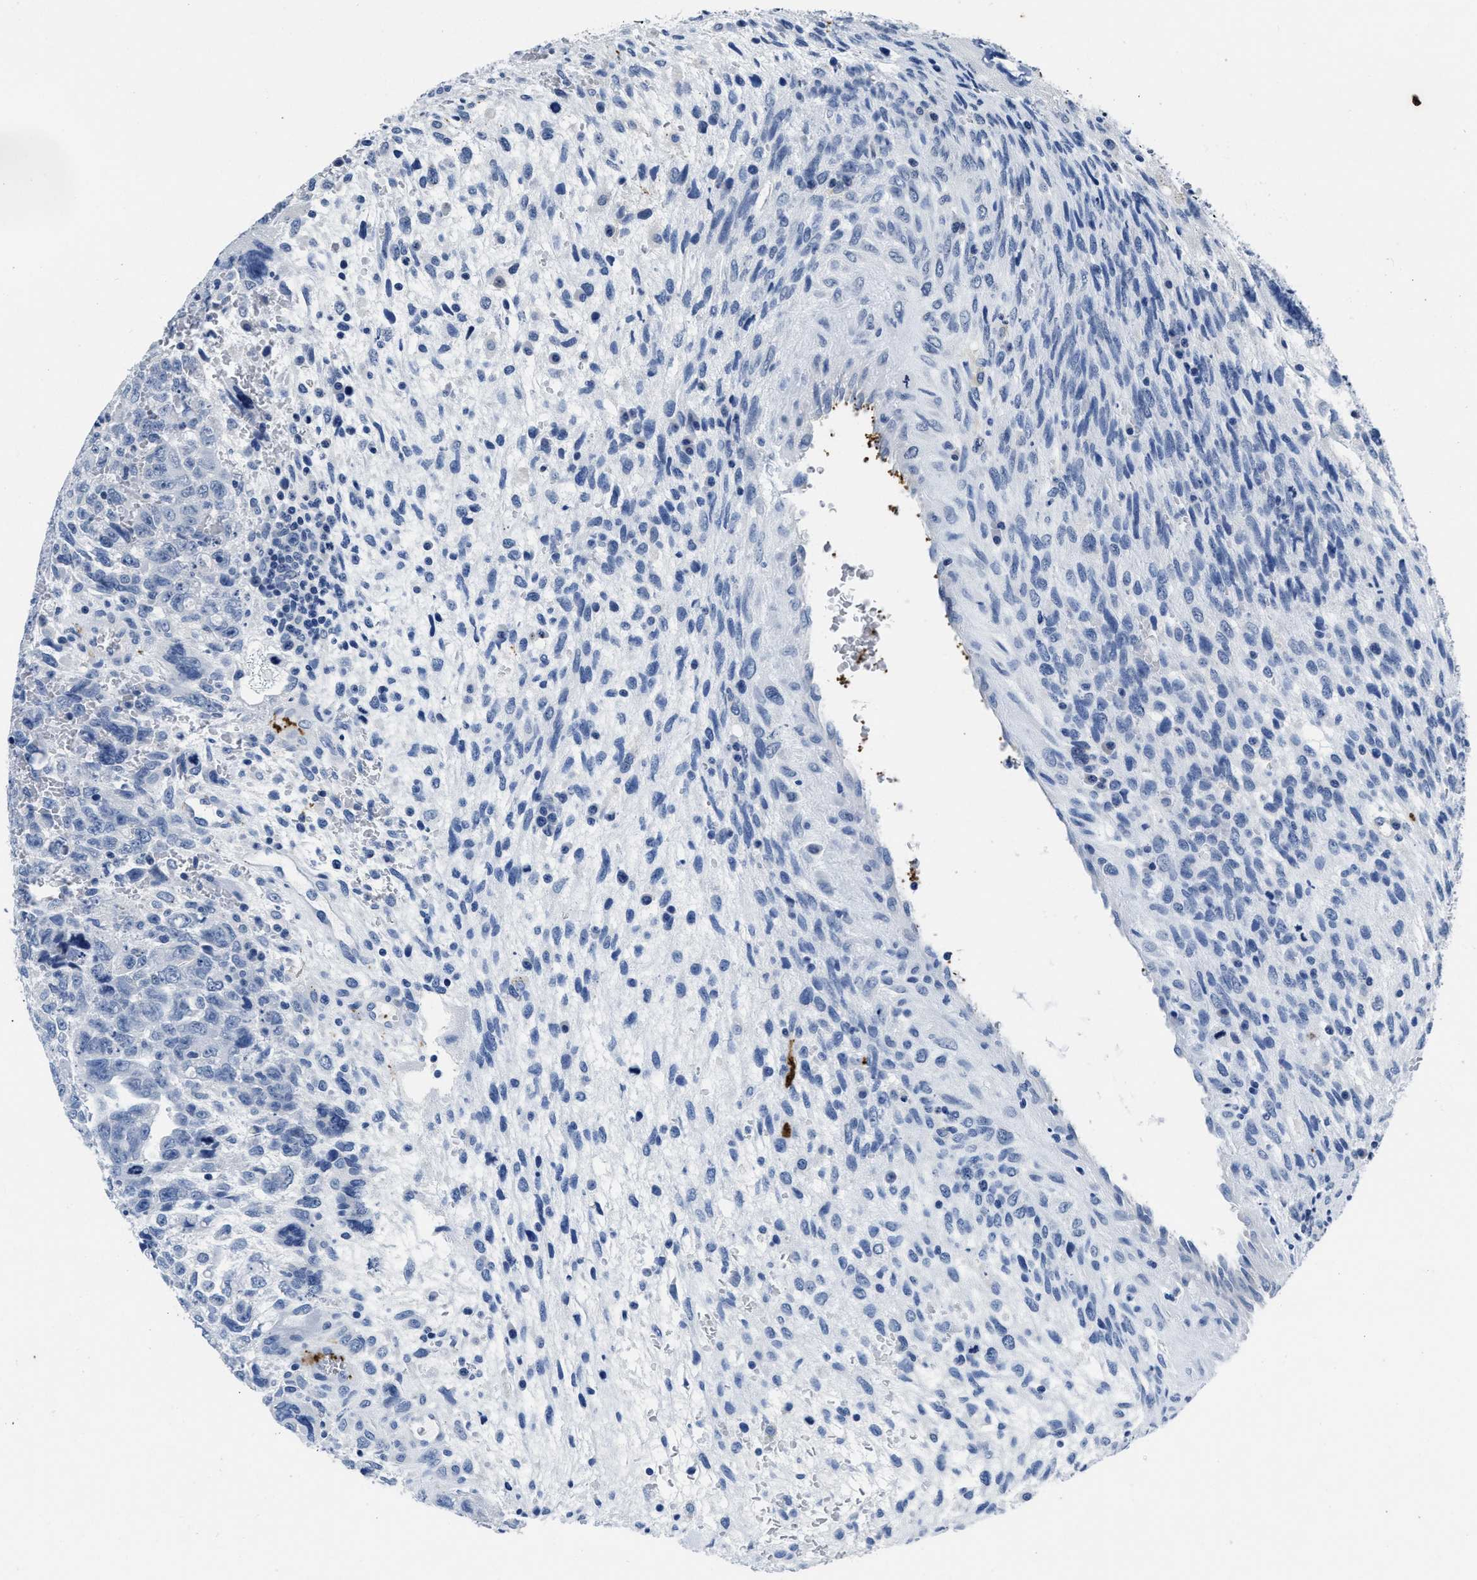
{"staining": {"intensity": "negative", "quantity": "none", "location": "none"}, "tissue": "testis cancer", "cell_type": "Tumor cells", "image_type": "cancer", "snomed": [{"axis": "morphology", "description": "Carcinoma, Embryonal, NOS"}, {"axis": "topography", "description": "Testis"}], "caption": "Human testis embryonal carcinoma stained for a protein using immunohistochemistry (IHC) exhibits no staining in tumor cells.", "gene": "ITGA2B", "patient": {"sex": "male", "age": 28}}